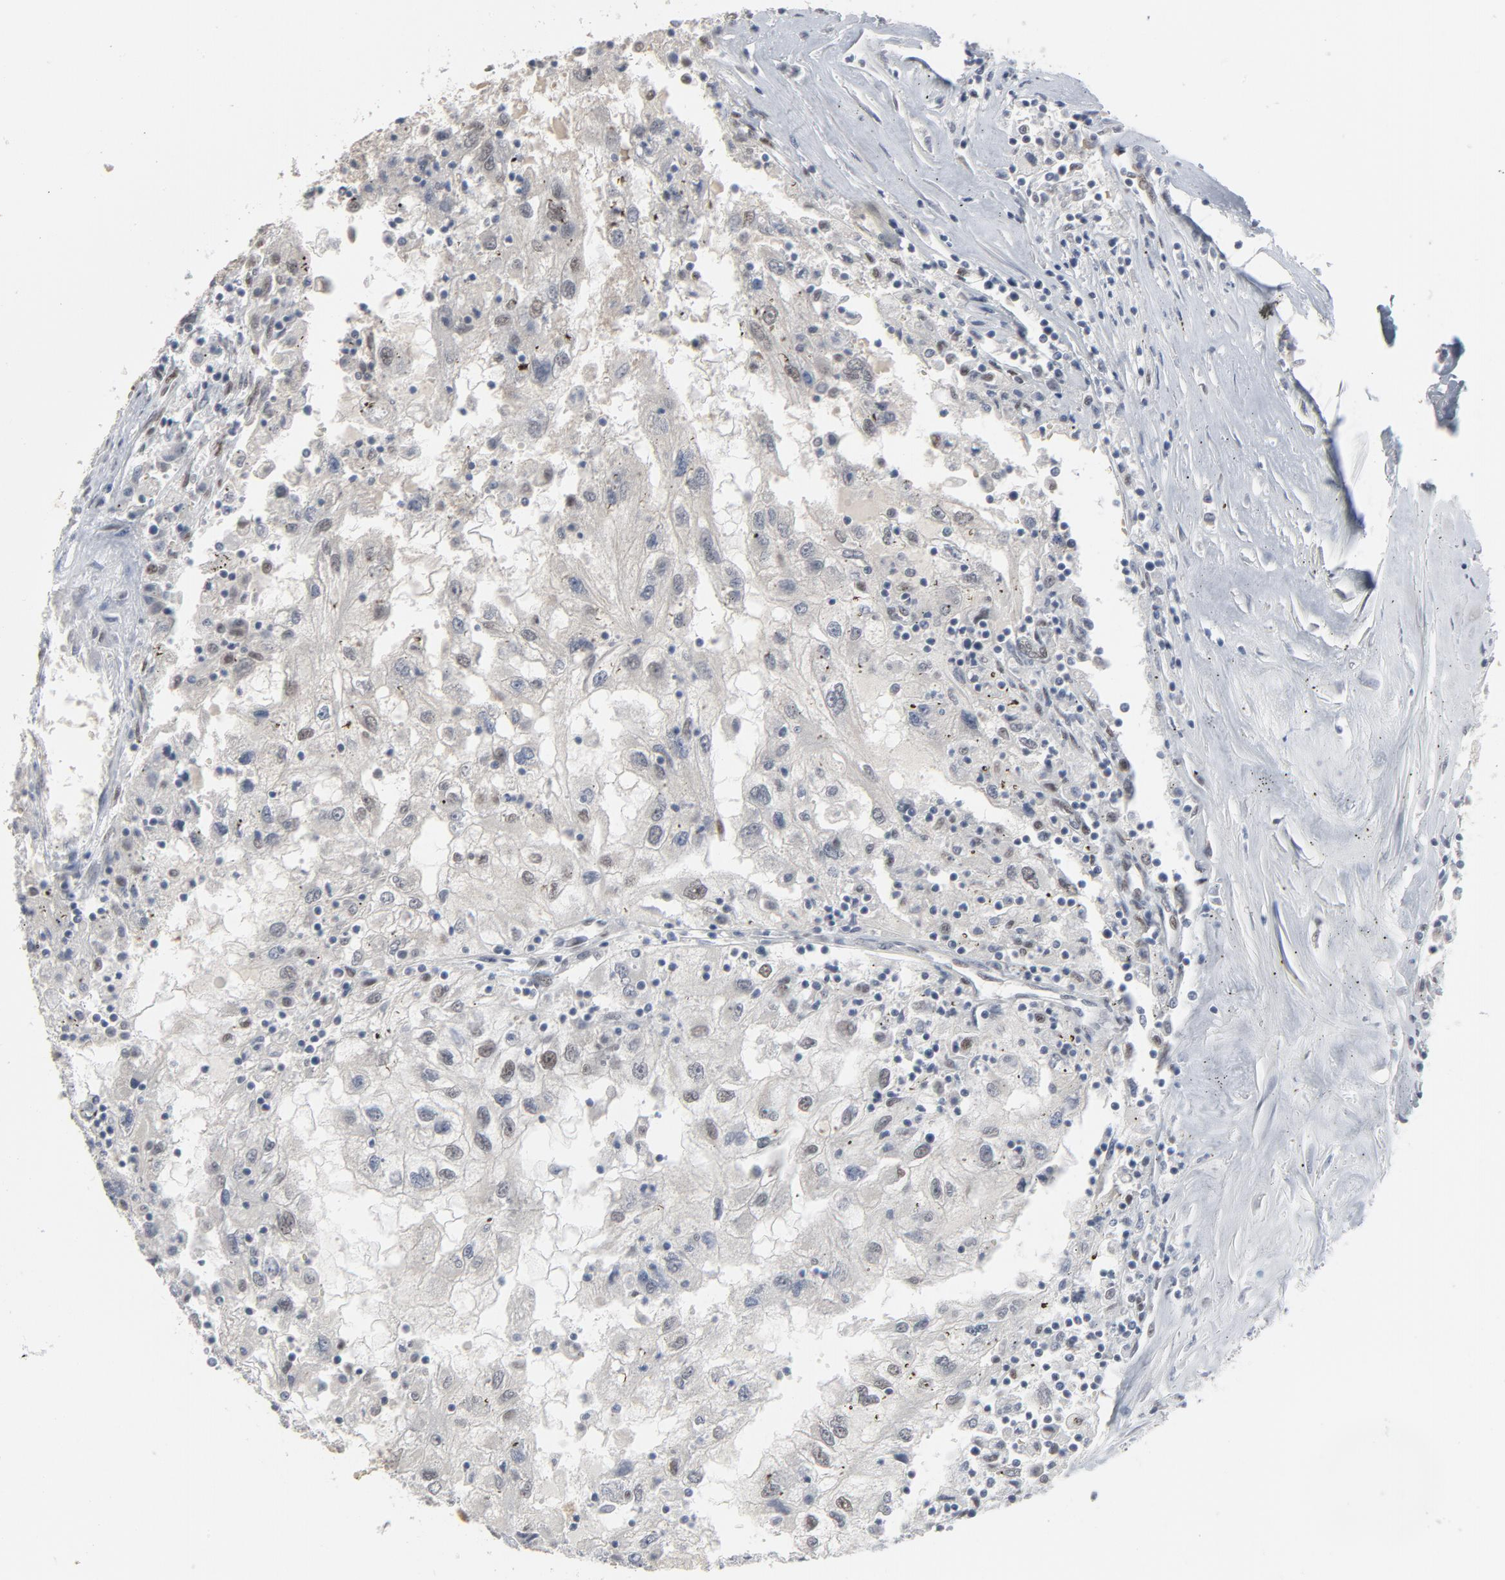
{"staining": {"intensity": "negative", "quantity": "none", "location": "none"}, "tissue": "renal cancer", "cell_type": "Tumor cells", "image_type": "cancer", "snomed": [{"axis": "morphology", "description": "Normal tissue, NOS"}, {"axis": "morphology", "description": "Adenocarcinoma, NOS"}, {"axis": "topography", "description": "Kidney"}], "caption": "A photomicrograph of human renal cancer (adenocarcinoma) is negative for staining in tumor cells.", "gene": "ATF7", "patient": {"sex": "male", "age": 71}}